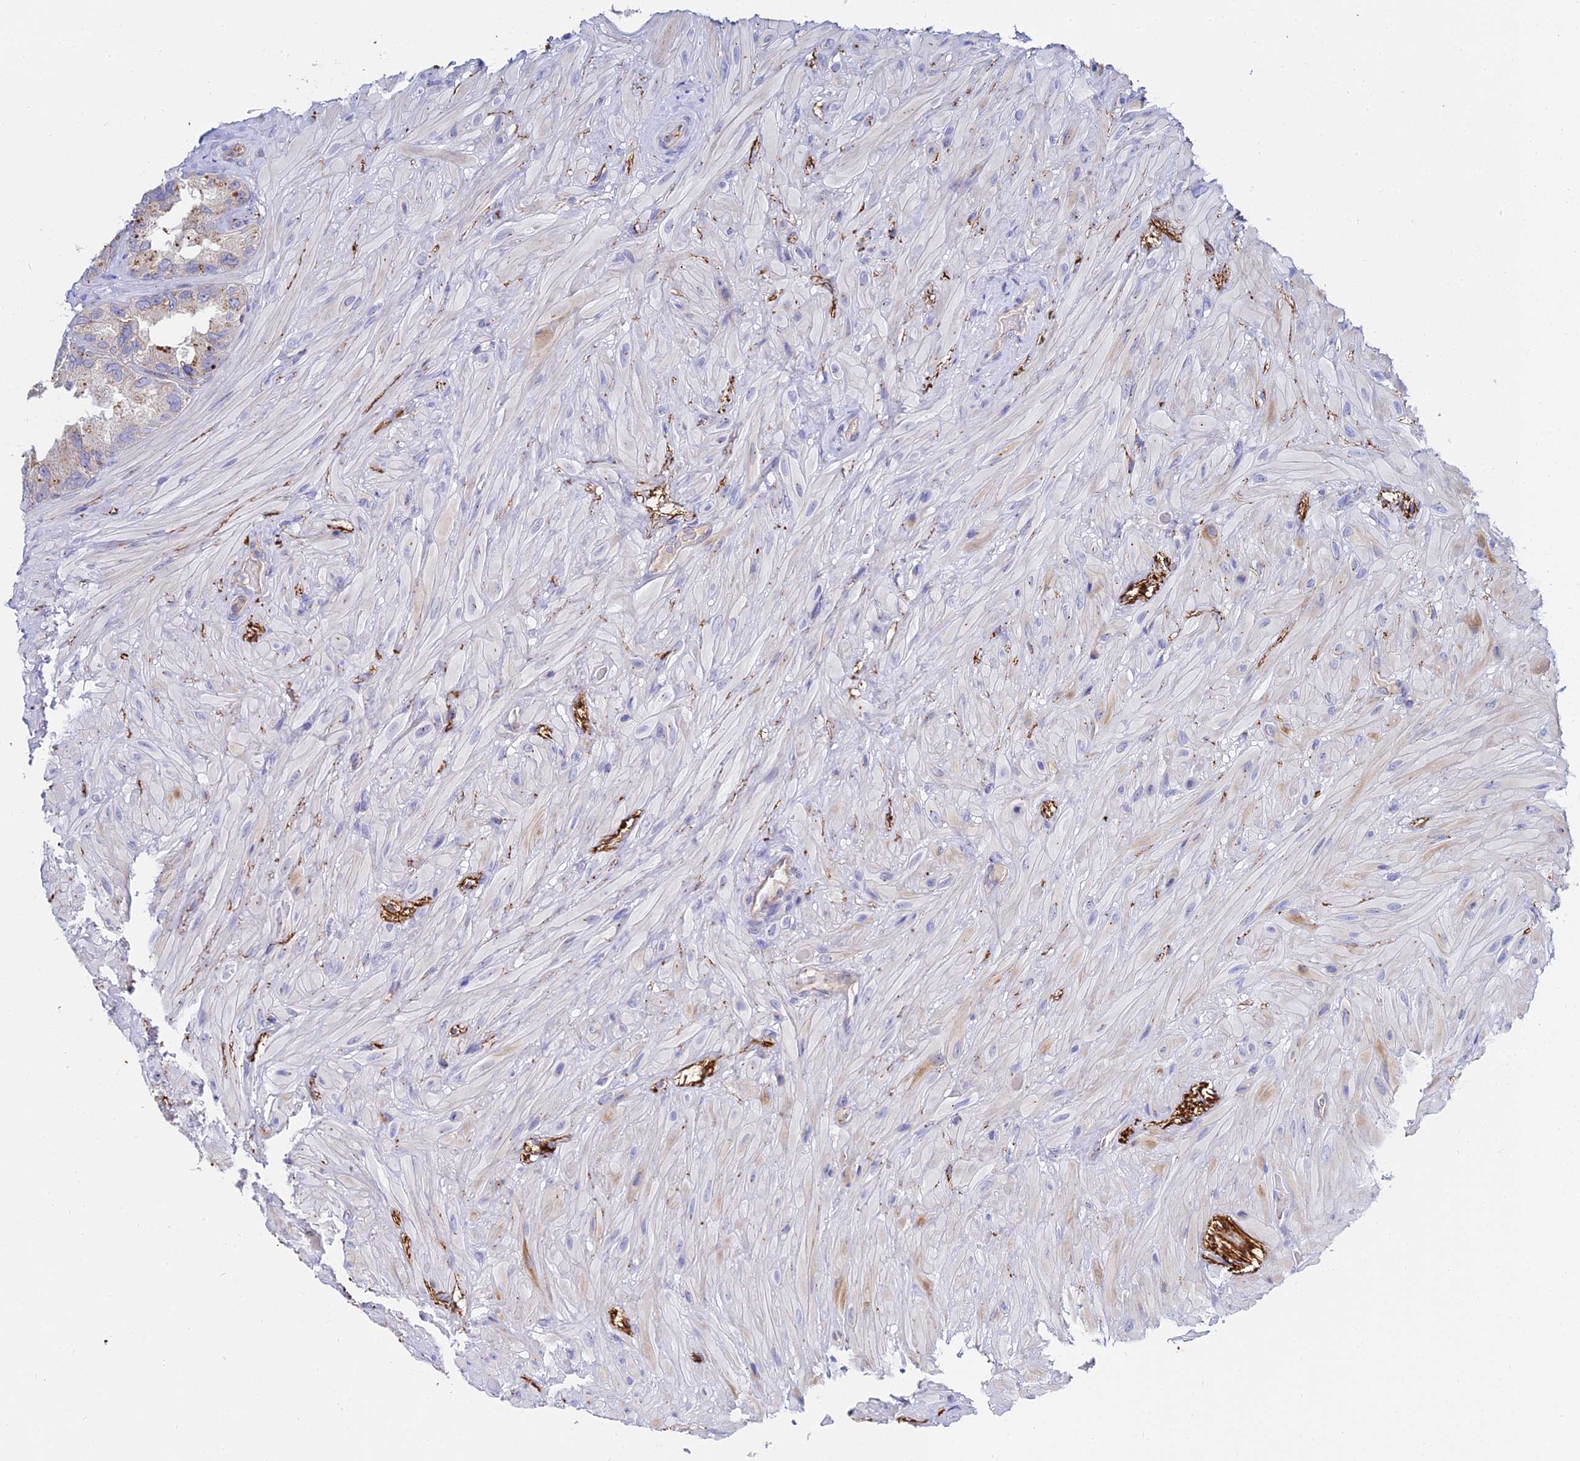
{"staining": {"intensity": "weak", "quantity": "<25%", "location": "cytoplasmic/membranous"}, "tissue": "seminal vesicle", "cell_type": "Glandular cells", "image_type": "normal", "snomed": [{"axis": "morphology", "description": "Normal tissue, NOS"}, {"axis": "topography", "description": "Seminal veicle"}, {"axis": "topography", "description": "Peripheral nerve tissue"}], "caption": "Histopathology image shows no protein expression in glandular cells of benign seminal vesicle.", "gene": "APOBEC3H", "patient": {"sex": "male", "age": 67}}